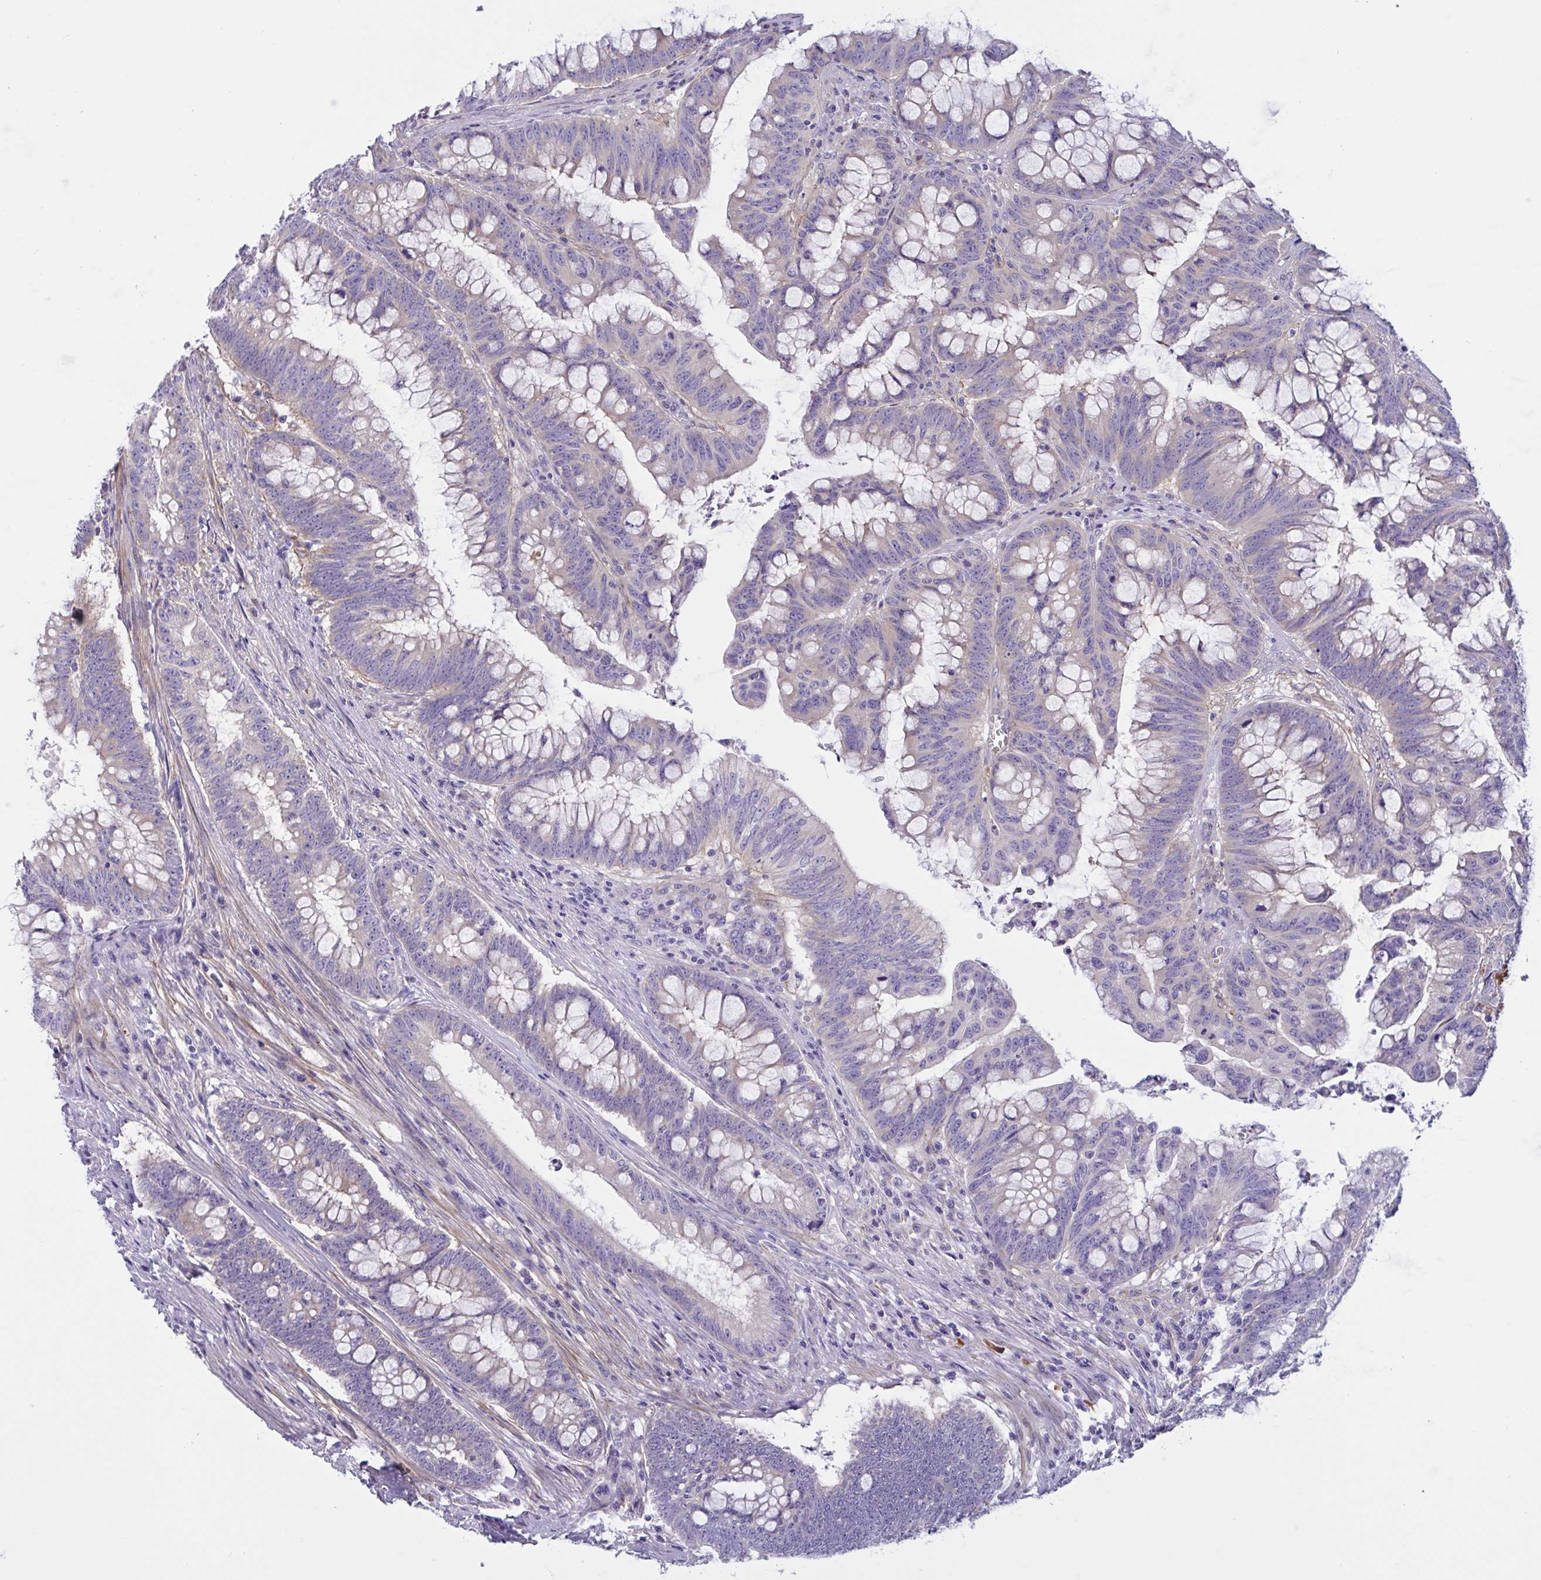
{"staining": {"intensity": "negative", "quantity": "none", "location": "none"}, "tissue": "colorectal cancer", "cell_type": "Tumor cells", "image_type": "cancer", "snomed": [{"axis": "morphology", "description": "Adenocarcinoma, NOS"}, {"axis": "topography", "description": "Colon"}], "caption": "Immunohistochemistry (IHC) of human adenocarcinoma (colorectal) demonstrates no staining in tumor cells.", "gene": "OXLD1", "patient": {"sex": "male", "age": 62}}